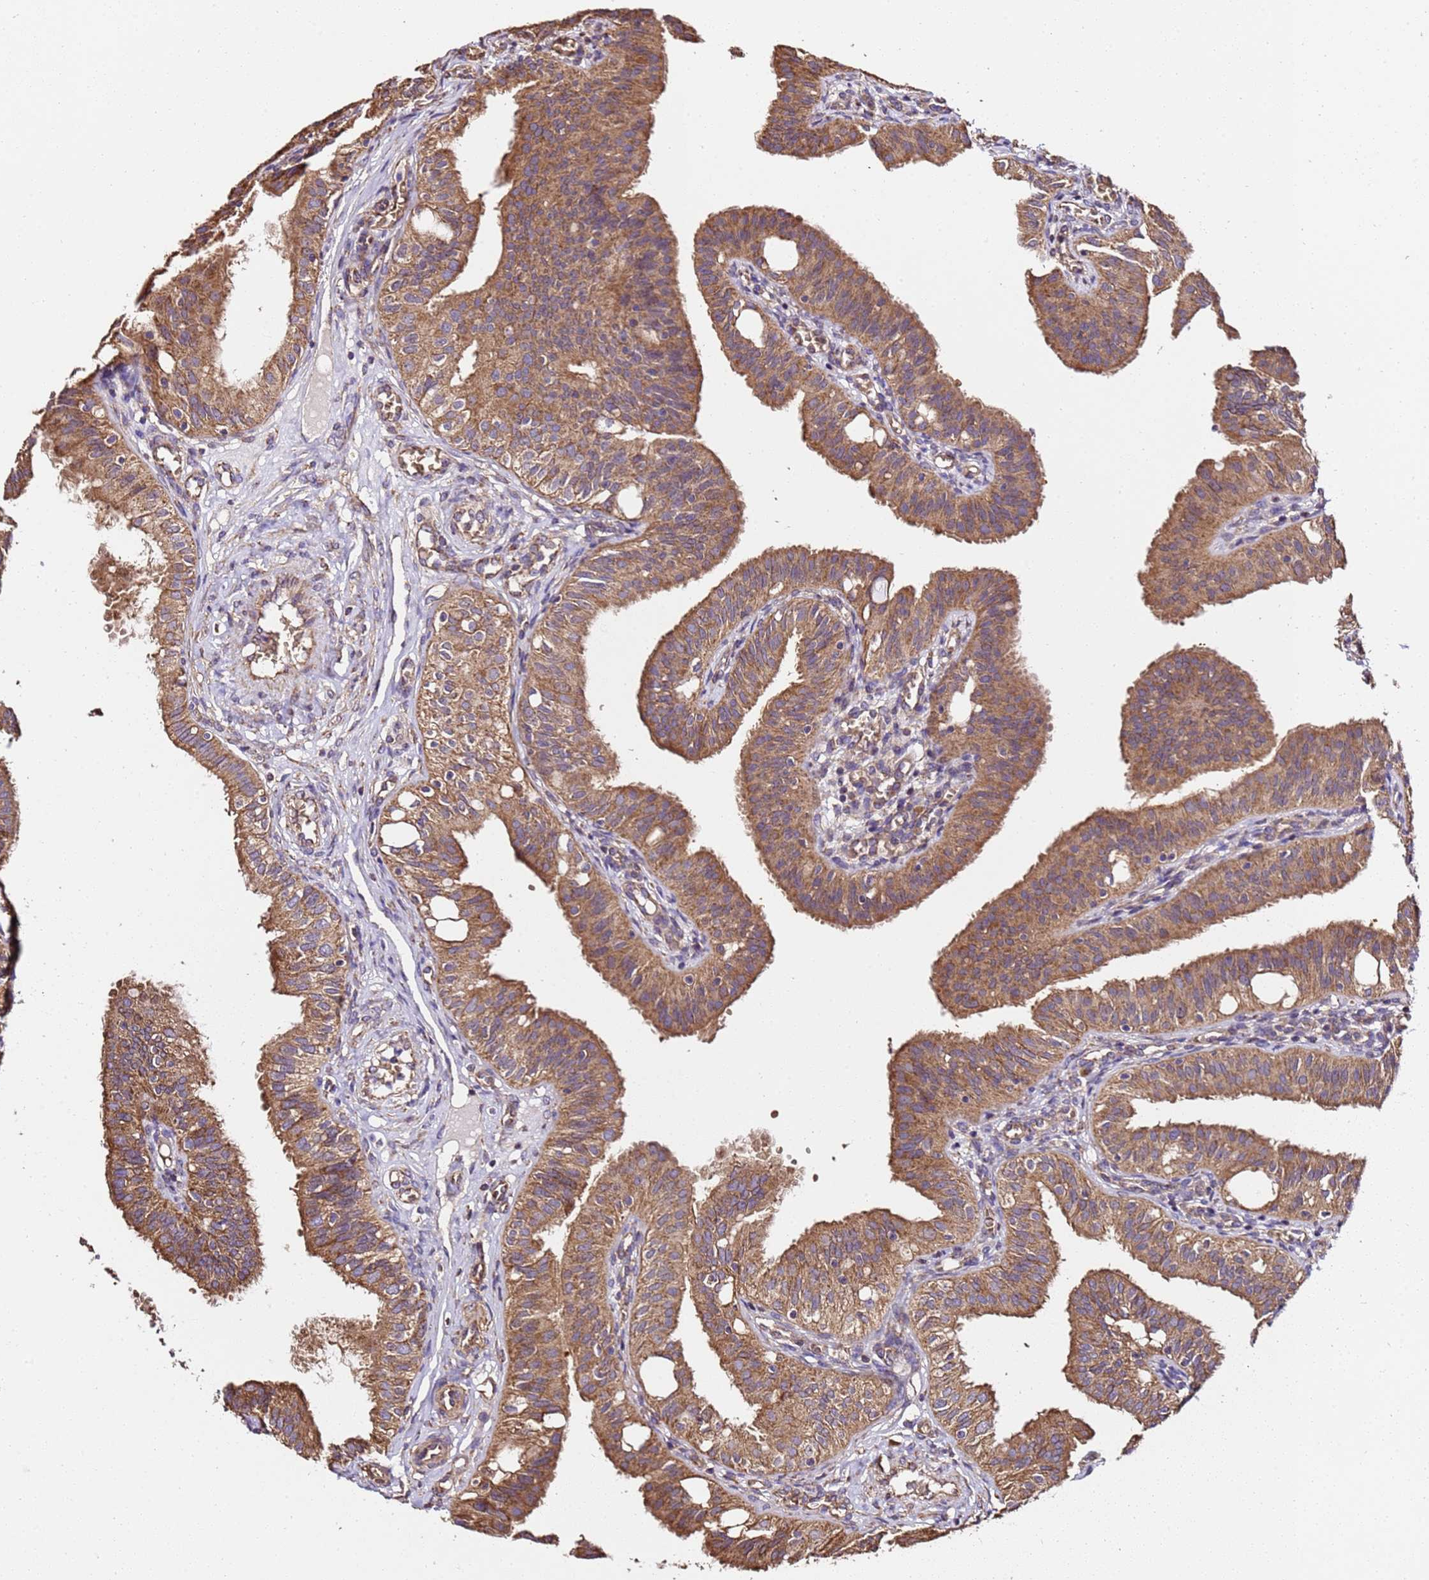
{"staining": {"intensity": "moderate", "quantity": ">75%", "location": "cytoplasmic/membranous"}, "tissue": "fallopian tube", "cell_type": "Glandular cells", "image_type": "normal", "snomed": [{"axis": "morphology", "description": "Normal tissue, NOS"}, {"axis": "topography", "description": "Fallopian tube"}, {"axis": "topography", "description": "Ovary"}], "caption": "Glandular cells display medium levels of moderate cytoplasmic/membranous staining in approximately >75% of cells in unremarkable human fallopian tube.", "gene": "LRRIQ1", "patient": {"sex": "female", "age": 42}}